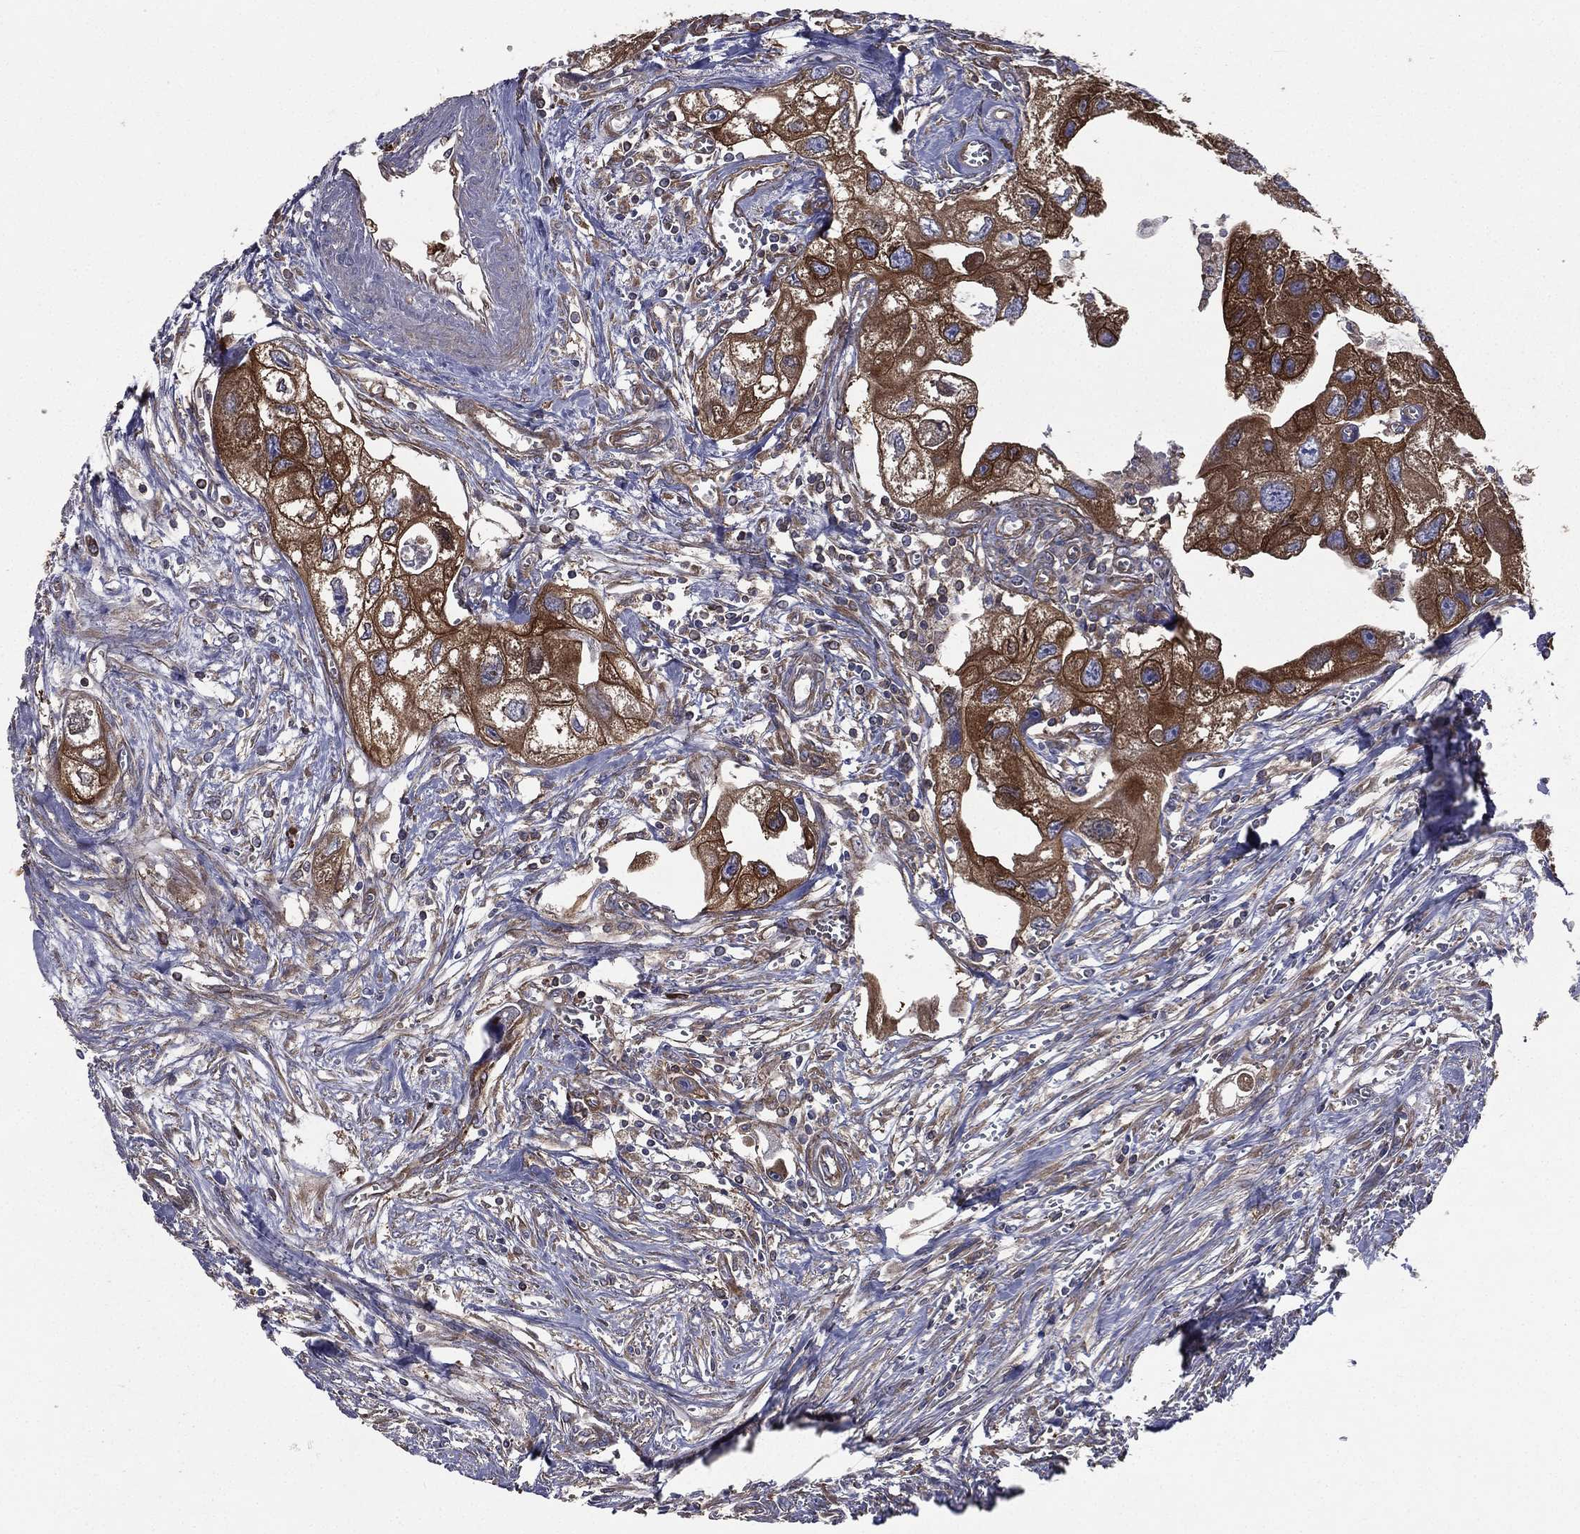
{"staining": {"intensity": "strong", "quantity": ">75%", "location": "cytoplasmic/membranous"}, "tissue": "urothelial cancer", "cell_type": "Tumor cells", "image_type": "cancer", "snomed": [{"axis": "morphology", "description": "Urothelial carcinoma, High grade"}, {"axis": "topography", "description": "Urinary bladder"}], "caption": "Protein positivity by IHC exhibits strong cytoplasmic/membranous staining in about >75% of tumor cells in high-grade urothelial carcinoma.", "gene": "SARS1", "patient": {"sex": "male", "age": 59}}